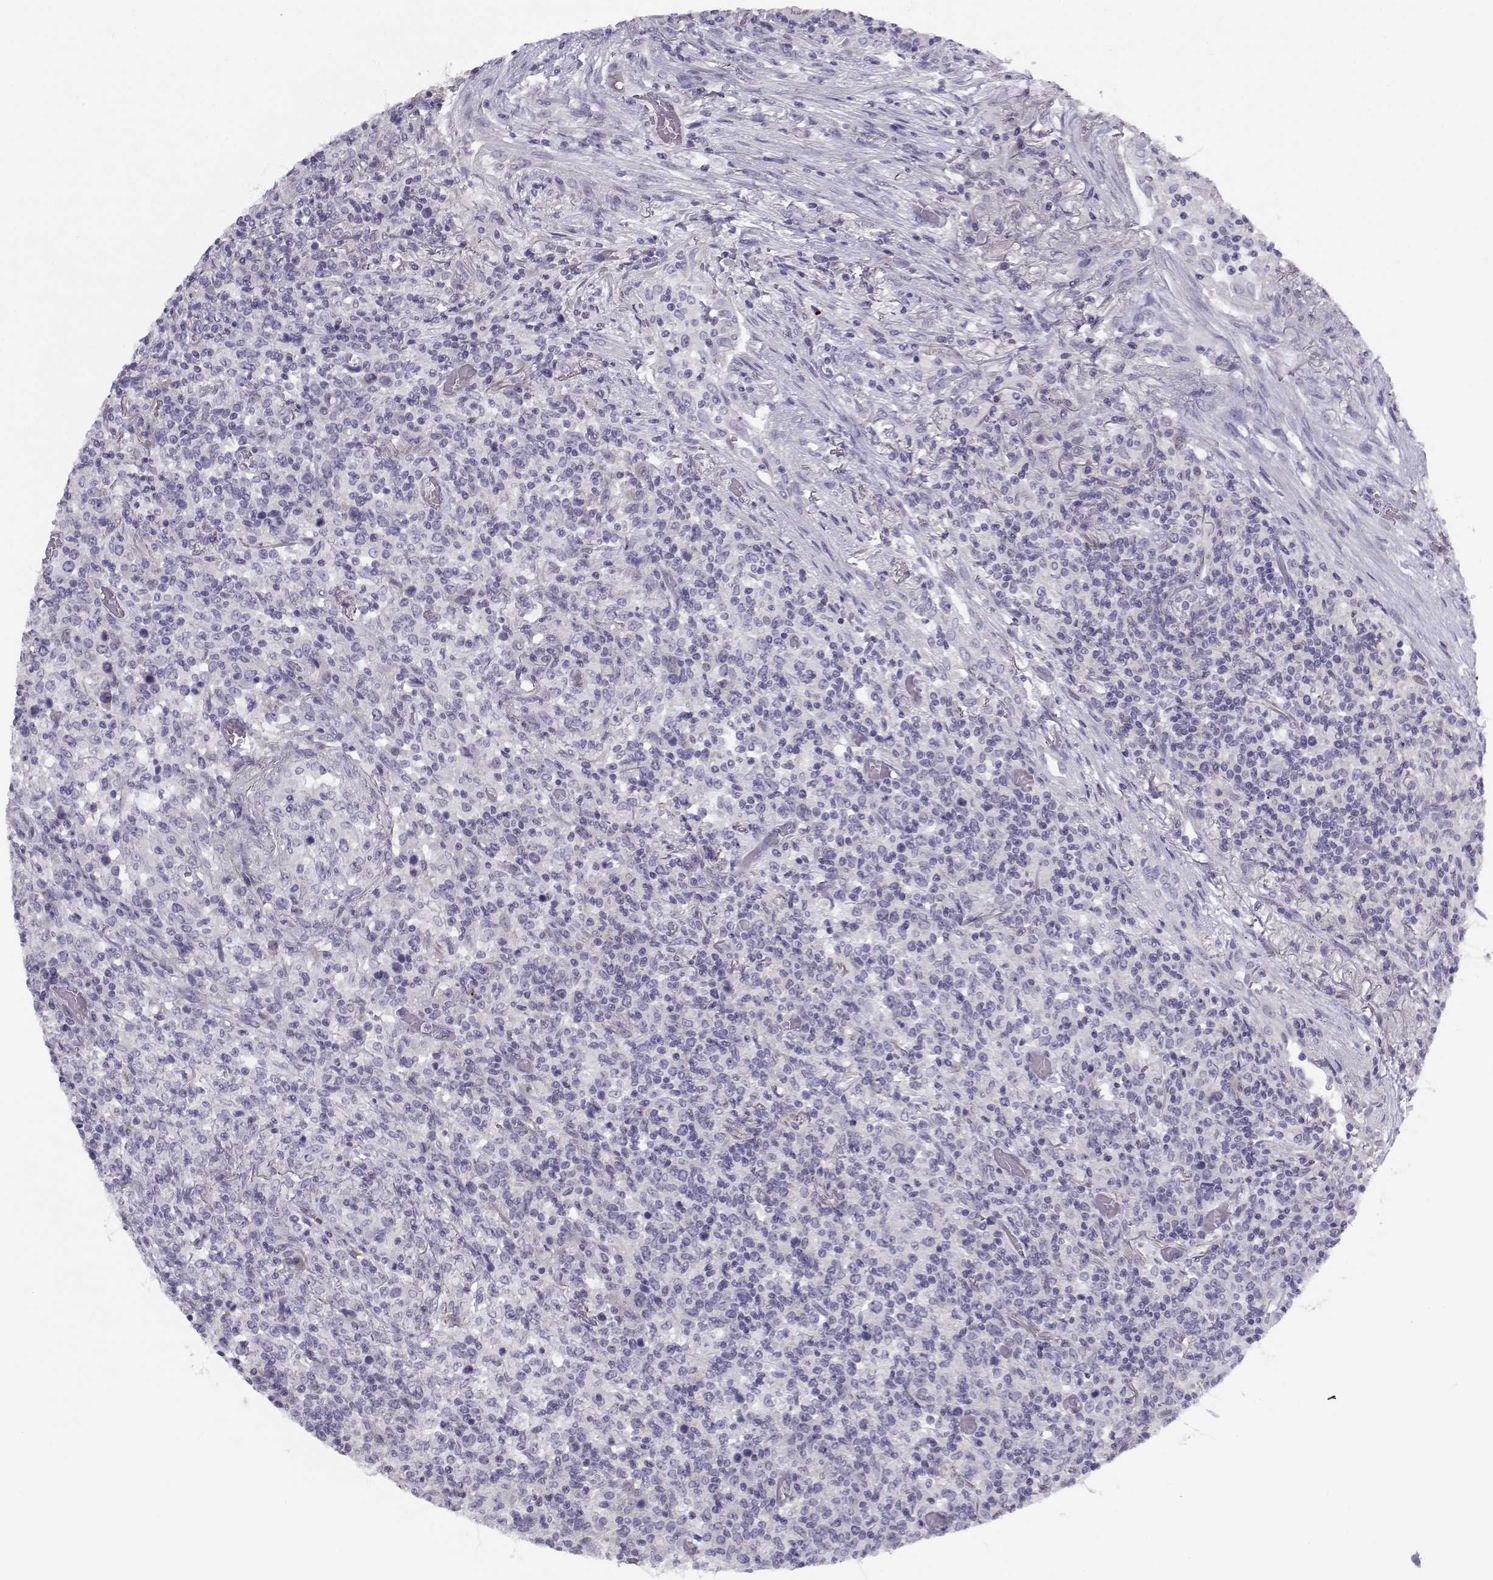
{"staining": {"intensity": "negative", "quantity": "none", "location": "none"}, "tissue": "lymphoma", "cell_type": "Tumor cells", "image_type": "cancer", "snomed": [{"axis": "morphology", "description": "Malignant lymphoma, non-Hodgkin's type, High grade"}, {"axis": "topography", "description": "Lung"}], "caption": "A high-resolution photomicrograph shows immunohistochemistry (IHC) staining of malignant lymphoma, non-Hodgkin's type (high-grade), which displays no significant positivity in tumor cells.", "gene": "CFAP77", "patient": {"sex": "male", "age": 79}}